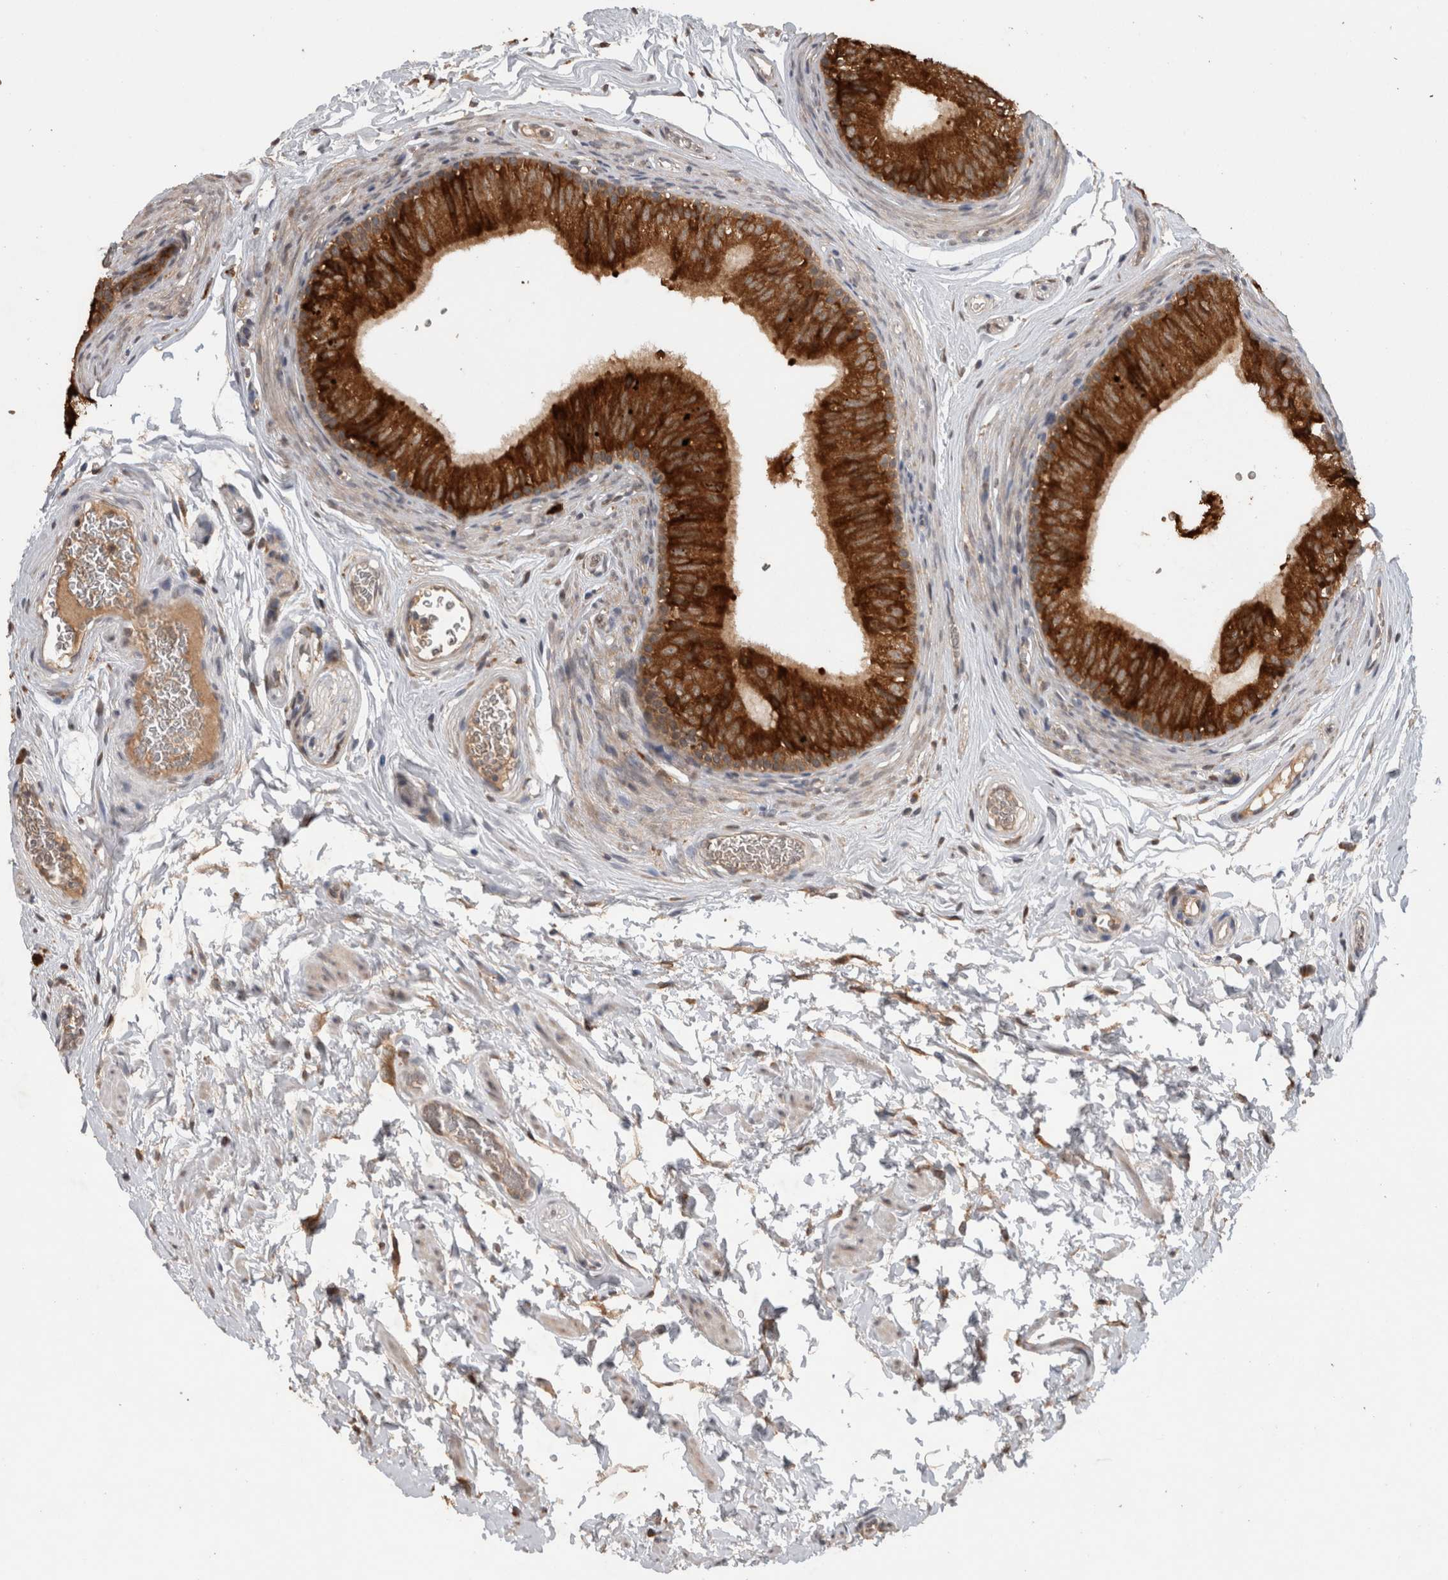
{"staining": {"intensity": "strong", "quantity": ">75%", "location": "cytoplasmic/membranous"}, "tissue": "epididymis", "cell_type": "Glandular cells", "image_type": "normal", "snomed": [{"axis": "morphology", "description": "Normal tissue, NOS"}, {"axis": "topography", "description": "Epididymis"}], "caption": "Protein expression analysis of benign human epididymis reveals strong cytoplasmic/membranous positivity in approximately >75% of glandular cells.", "gene": "ADGRL3", "patient": {"sex": "male", "age": 36}}